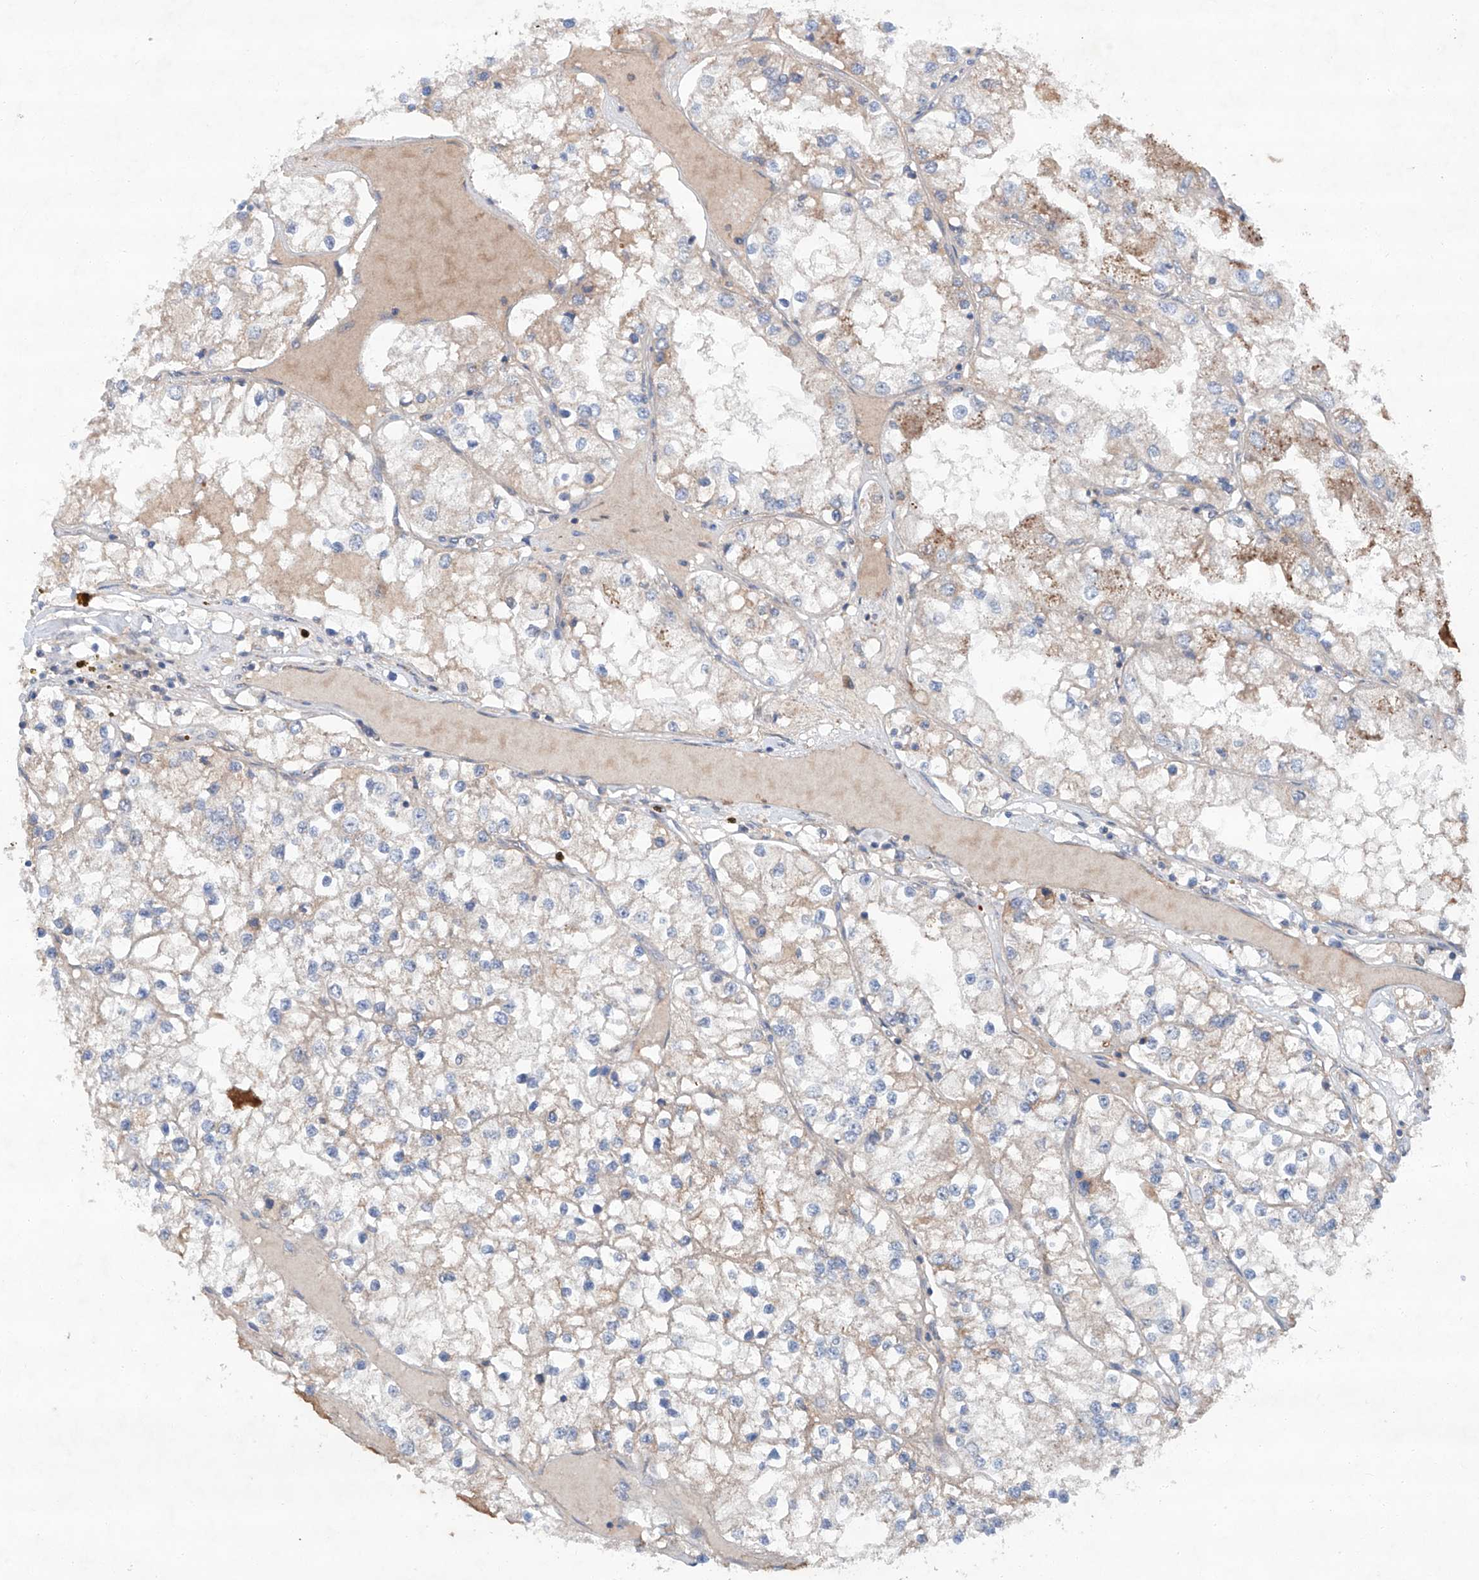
{"staining": {"intensity": "weak", "quantity": "<25%", "location": "cytoplasmic/membranous"}, "tissue": "renal cancer", "cell_type": "Tumor cells", "image_type": "cancer", "snomed": [{"axis": "morphology", "description": "Adenocarcinoma, NOS"}, {"axis": "topography", "description": "Kidney"}], "caption": "Tumor cells show no significant protein staining in adenocarcinoma (renal). Nuclei are stained in blue.", "gene": "SIX4", "patient": {"sex": "male", "age": 68}}